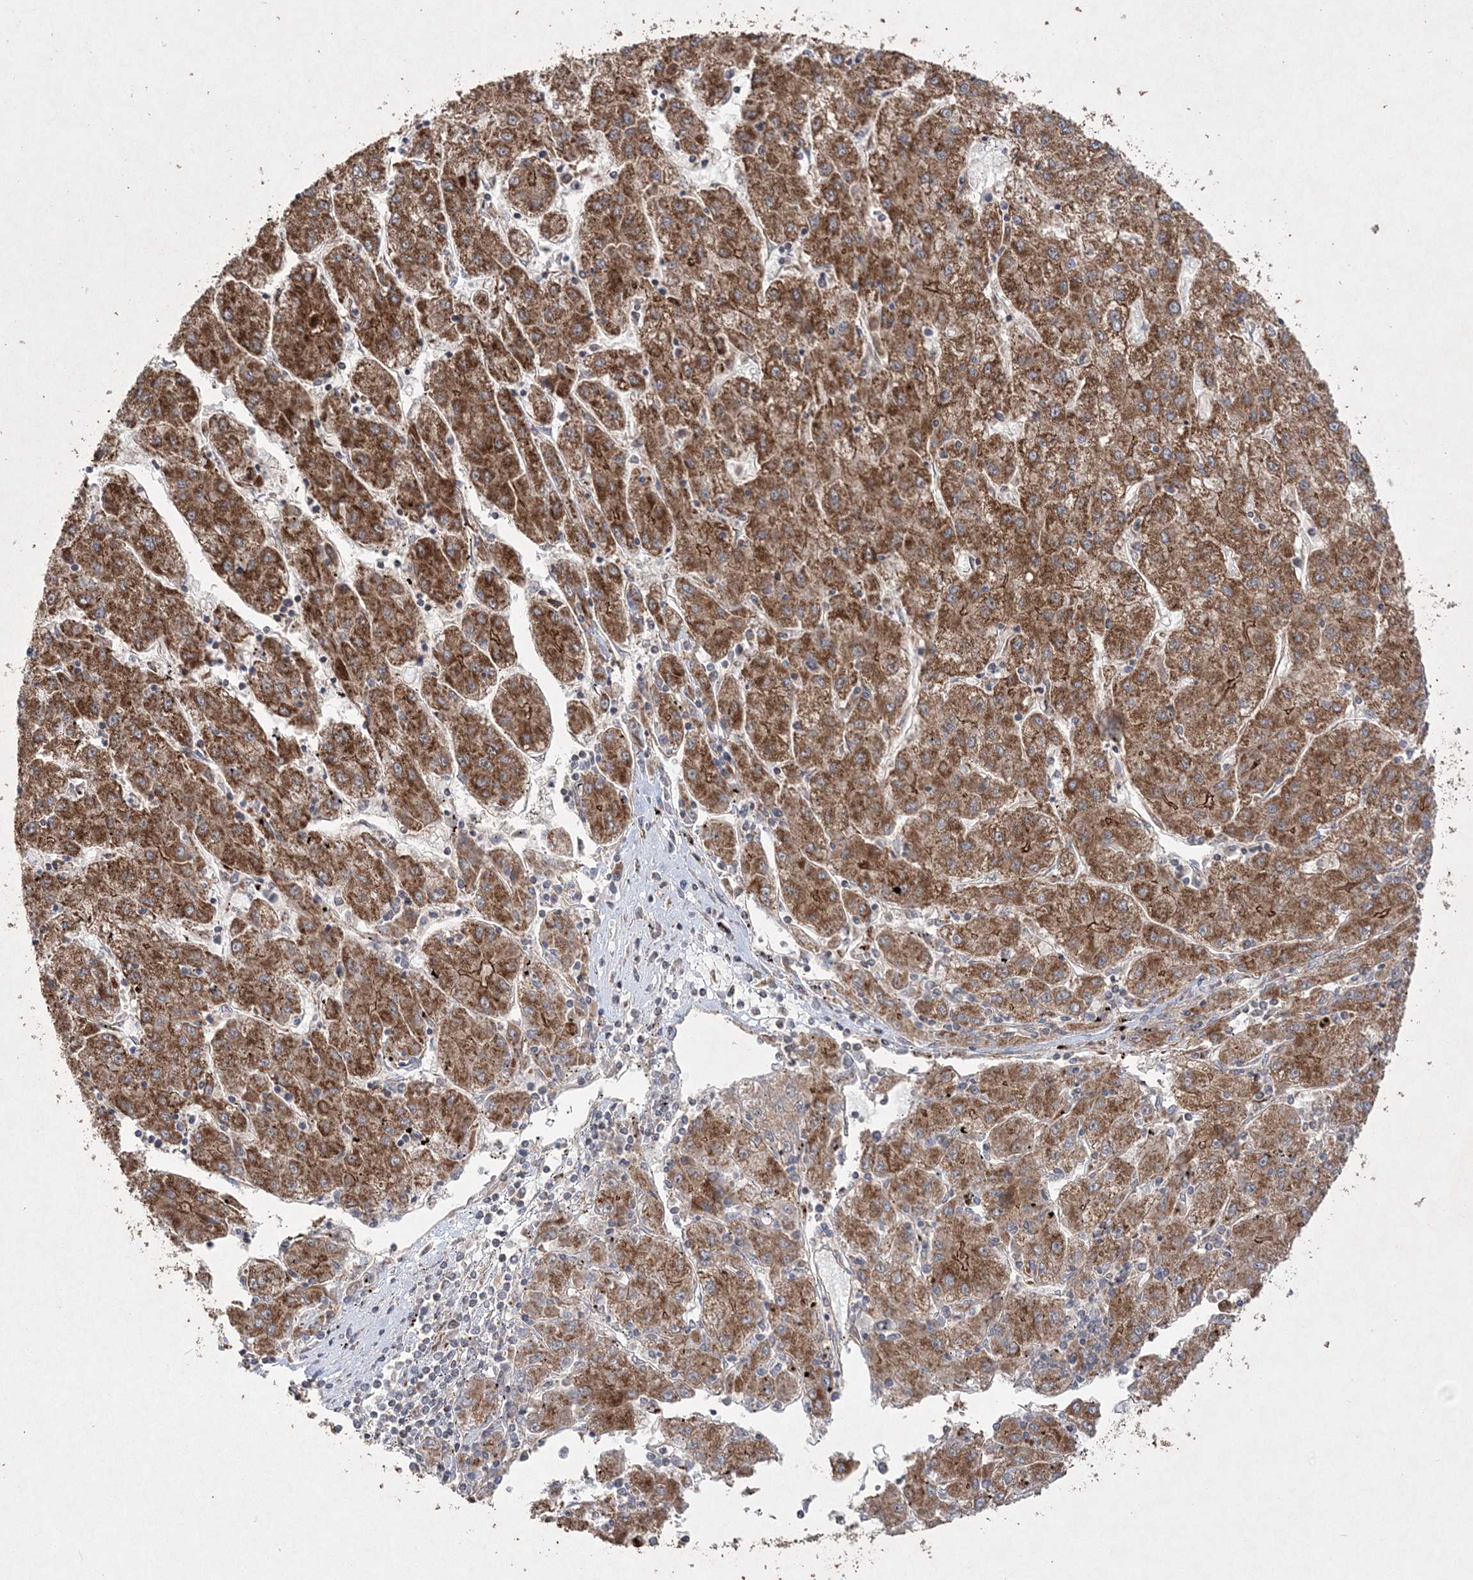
{"staining": {"intensity": "strong", "quantity": ">75%", "location": "cytoplasmic/membranous"}, "tissue": "liver cancer", "cell_type": "Tumor cells", "image_type": "cancer", "snomed": [{"axis": "morphology", "description": "Carcinoma, Hepatocellular, NOS"}, {"axis": "topography", "description": "Liver"}], "caption": "Immunohistochemistry histopathology image of neoplastic tissue: liver cancer stained using immunohistochemistry reveals high levels of strong protein expression localized specifically in the cytoplasmic/membranous of tumor cells, appearing as a cytoplasmic/membranous brown color.", "gene": "TTC7A", "patient": {"sex": "male", "age": 72}}